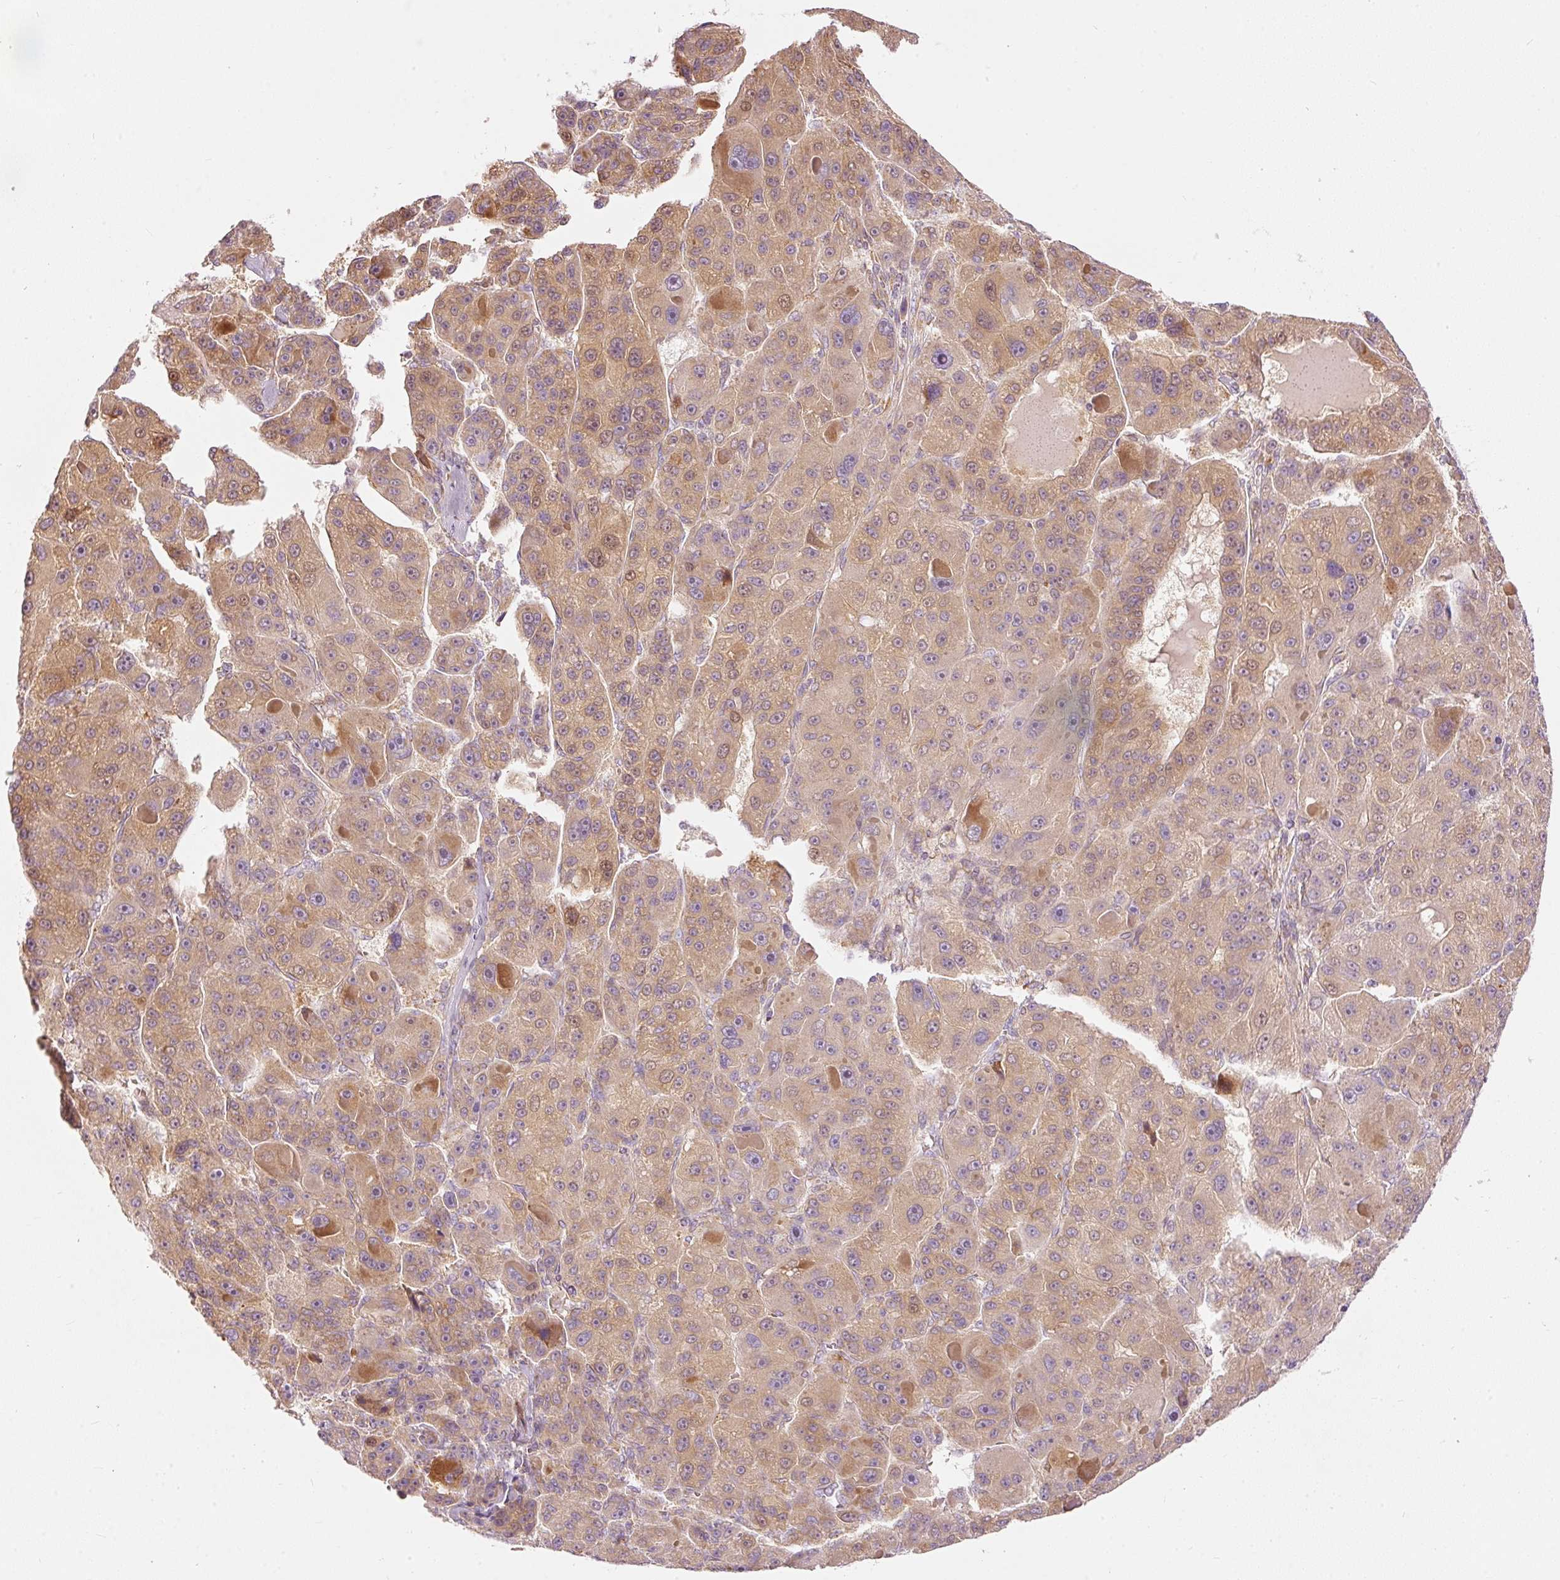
{"staining": {"intensity": "moderate", "quantity": ">75%", "location": "cytoplasmic/membranous"}, "tissue": "liver cancer", "cell_type": "Tumor cells", "image_type": "cancer", "snomed": [{"axis": "morphology", "description": "Carcinoma, Hepatocellular, NOS"}, {"axis": "topography", "description": "Liver"}], "caption": "Brown immunohistochemical staining in human hepatocellular carcinoma (liver) demonstrates moderate cytoplasmic/membranous positivity in about >75% of tumor cells.", "gene": "SNAPC5", "patient": {"sex": "male", "age": 76}}